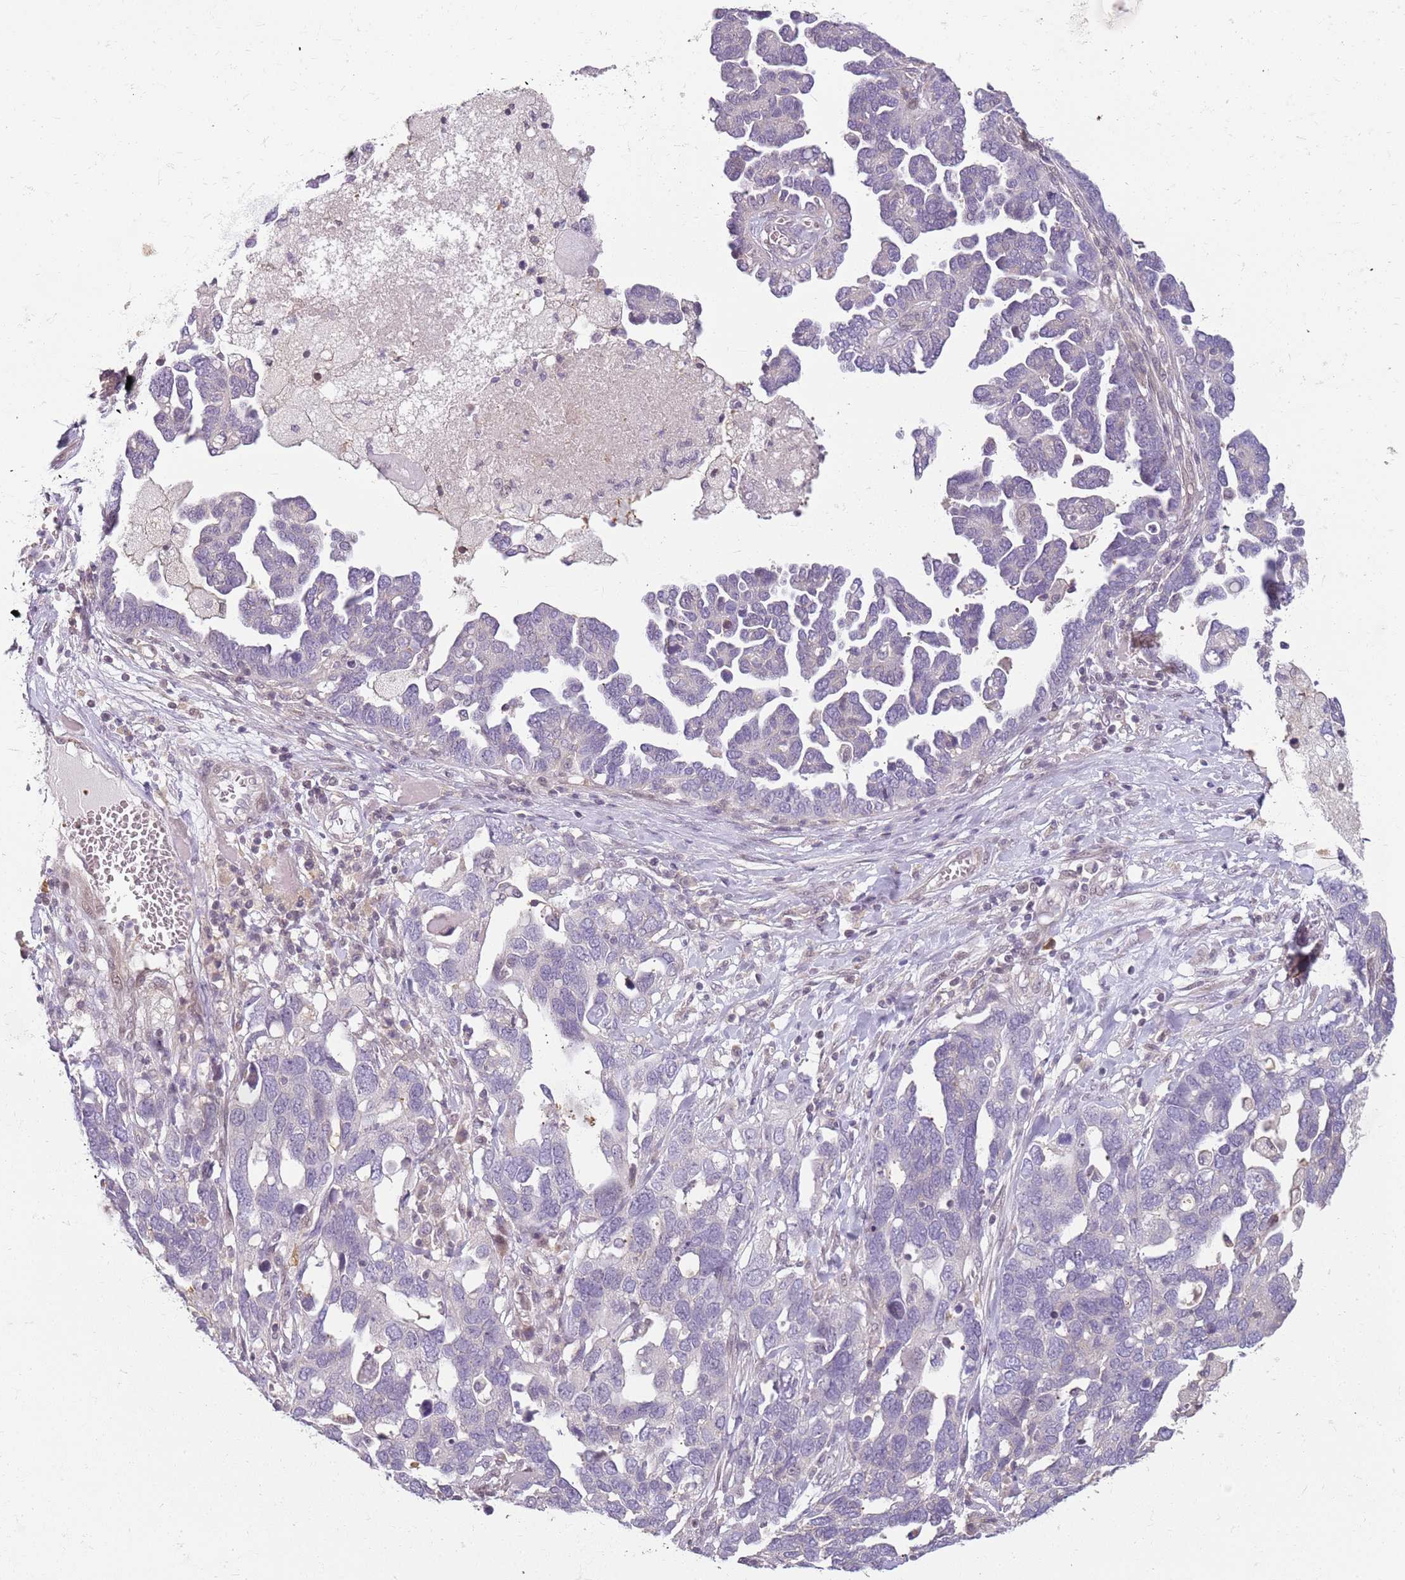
{"staining": {"intensity": "negative", "quantity": "none", "location": "none"}, "tissue": "ovarian cancer", "cell_type": "Tumor cells", "image_type": "cancer", "snomed": [{"axis": "morphology", "description": "Cystadenocarcinoma, serous, NOS"}, {"axis": "topography", "description": "Ovary"}], "caption": "An image of ovarian cancer stained for a protein demonstrates no brown staining in tumor cells.", "gene": "DEFB116", "patient": {"sex": "female", "age": 54}}